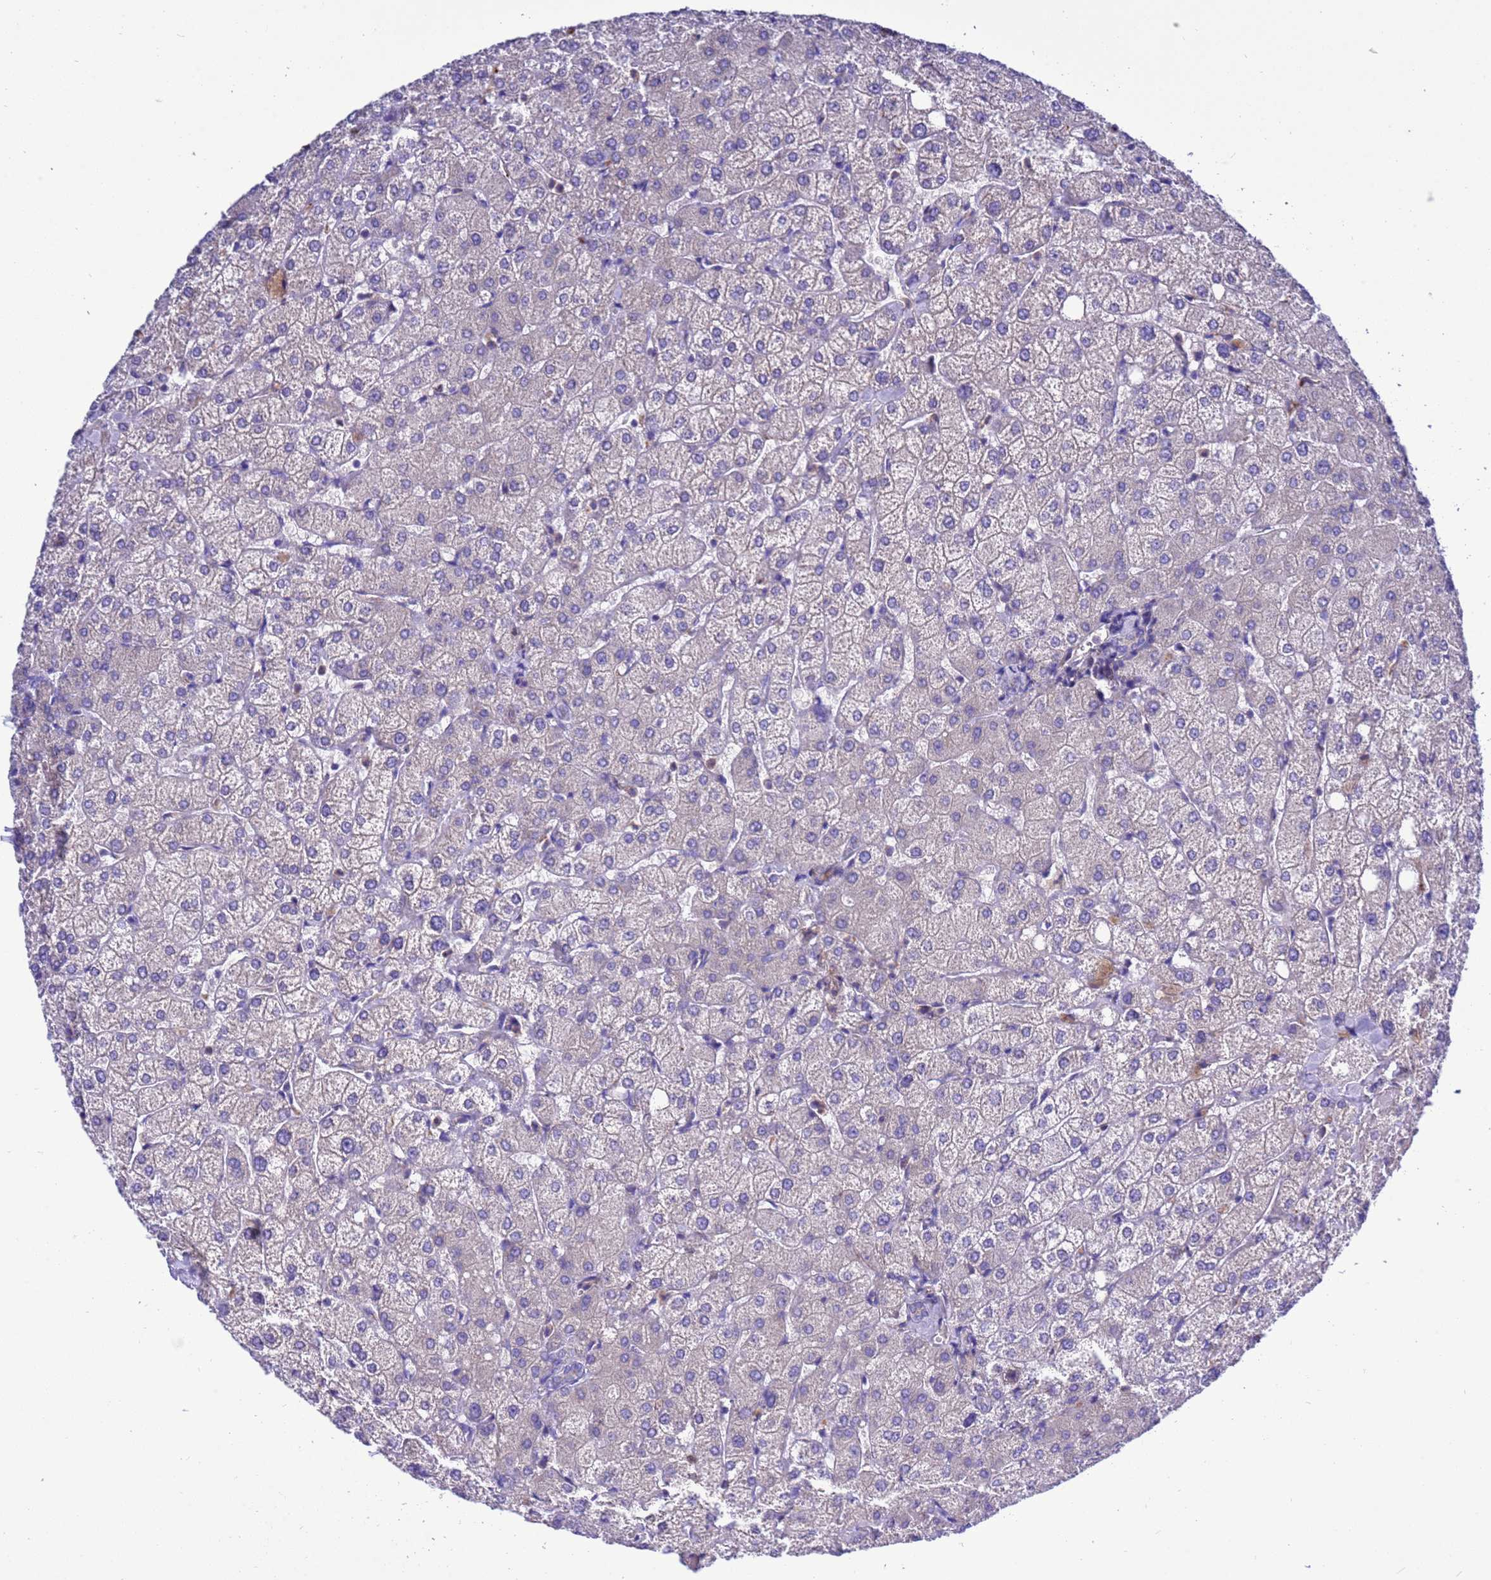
{"staining": {"intensity": "negative", "quantity": "none", "location": "none"}, "tissue": "liver", "cell_type": "Cholangiocytes", "image_type": "normal", "snomed": [{"axis": "morphology", "description": "Normal tissue, NOS"}, {"axis": "topography", "description": "Liver"}], "caption": "The histopathology image reveals no significant staining in cholangiocytes of liver.", "gene": "KICS2", "patient": {"sex": "female", "age": 54}}